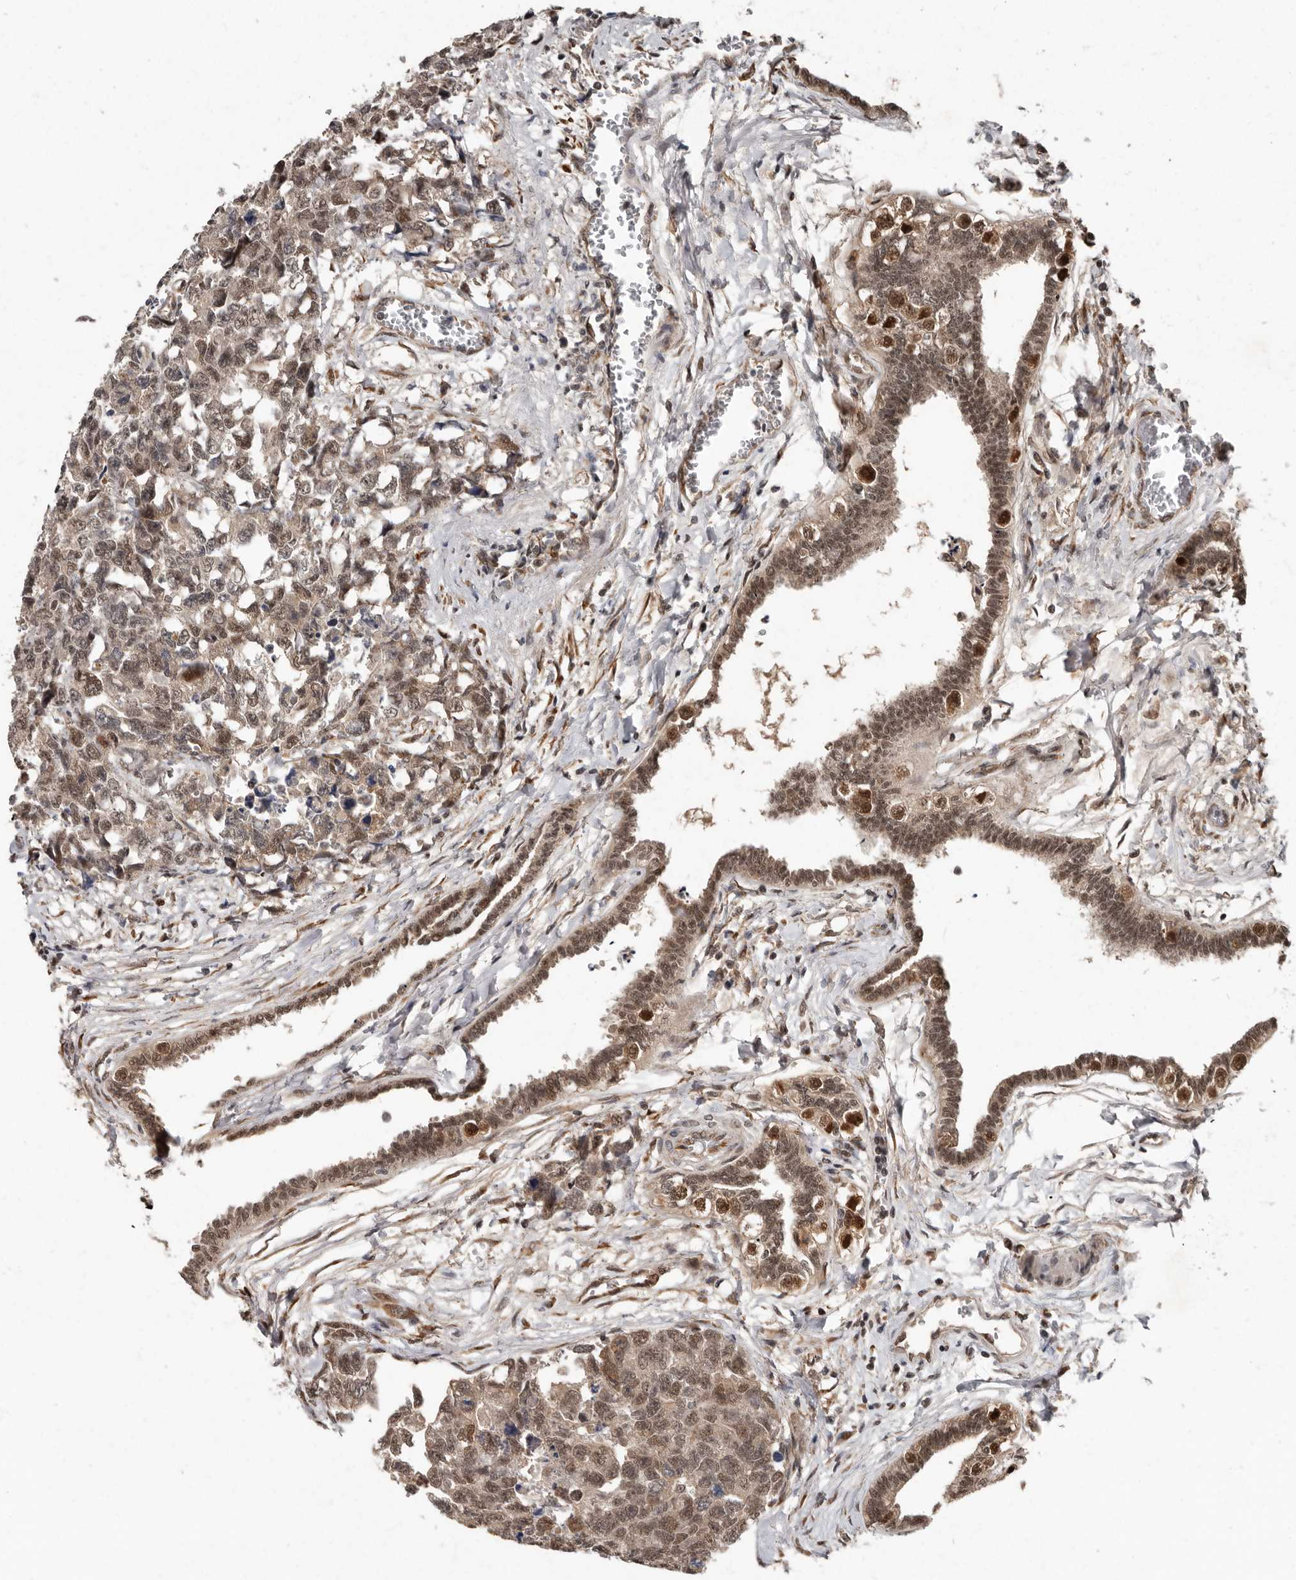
{"staining": {"intensity": "moderate", "quantity": ">75%", "location": "cytoplasmic/membranous,nuclear"}, "tissue": "testis cancer", "cell_type": "Tumor cells", "image_type": "cancer", "snomed": [{"axis": "morphology", "description": "Carcinoma, Embryonal, NOS"}, {"axis": "topography", "description": "Testis"}], "caption": "Embryonal carcinoma (testis) stained for a protein shows moderate cytoplasmic/membranous and nuclear positivity in tumor cells. The staining was performed using DAB, with brown indicating positive protein expression. Nuclei are stained blue with hematoxylin.", "gene": "LRGUK", "patient": {"sex": "male", "age": 31}}